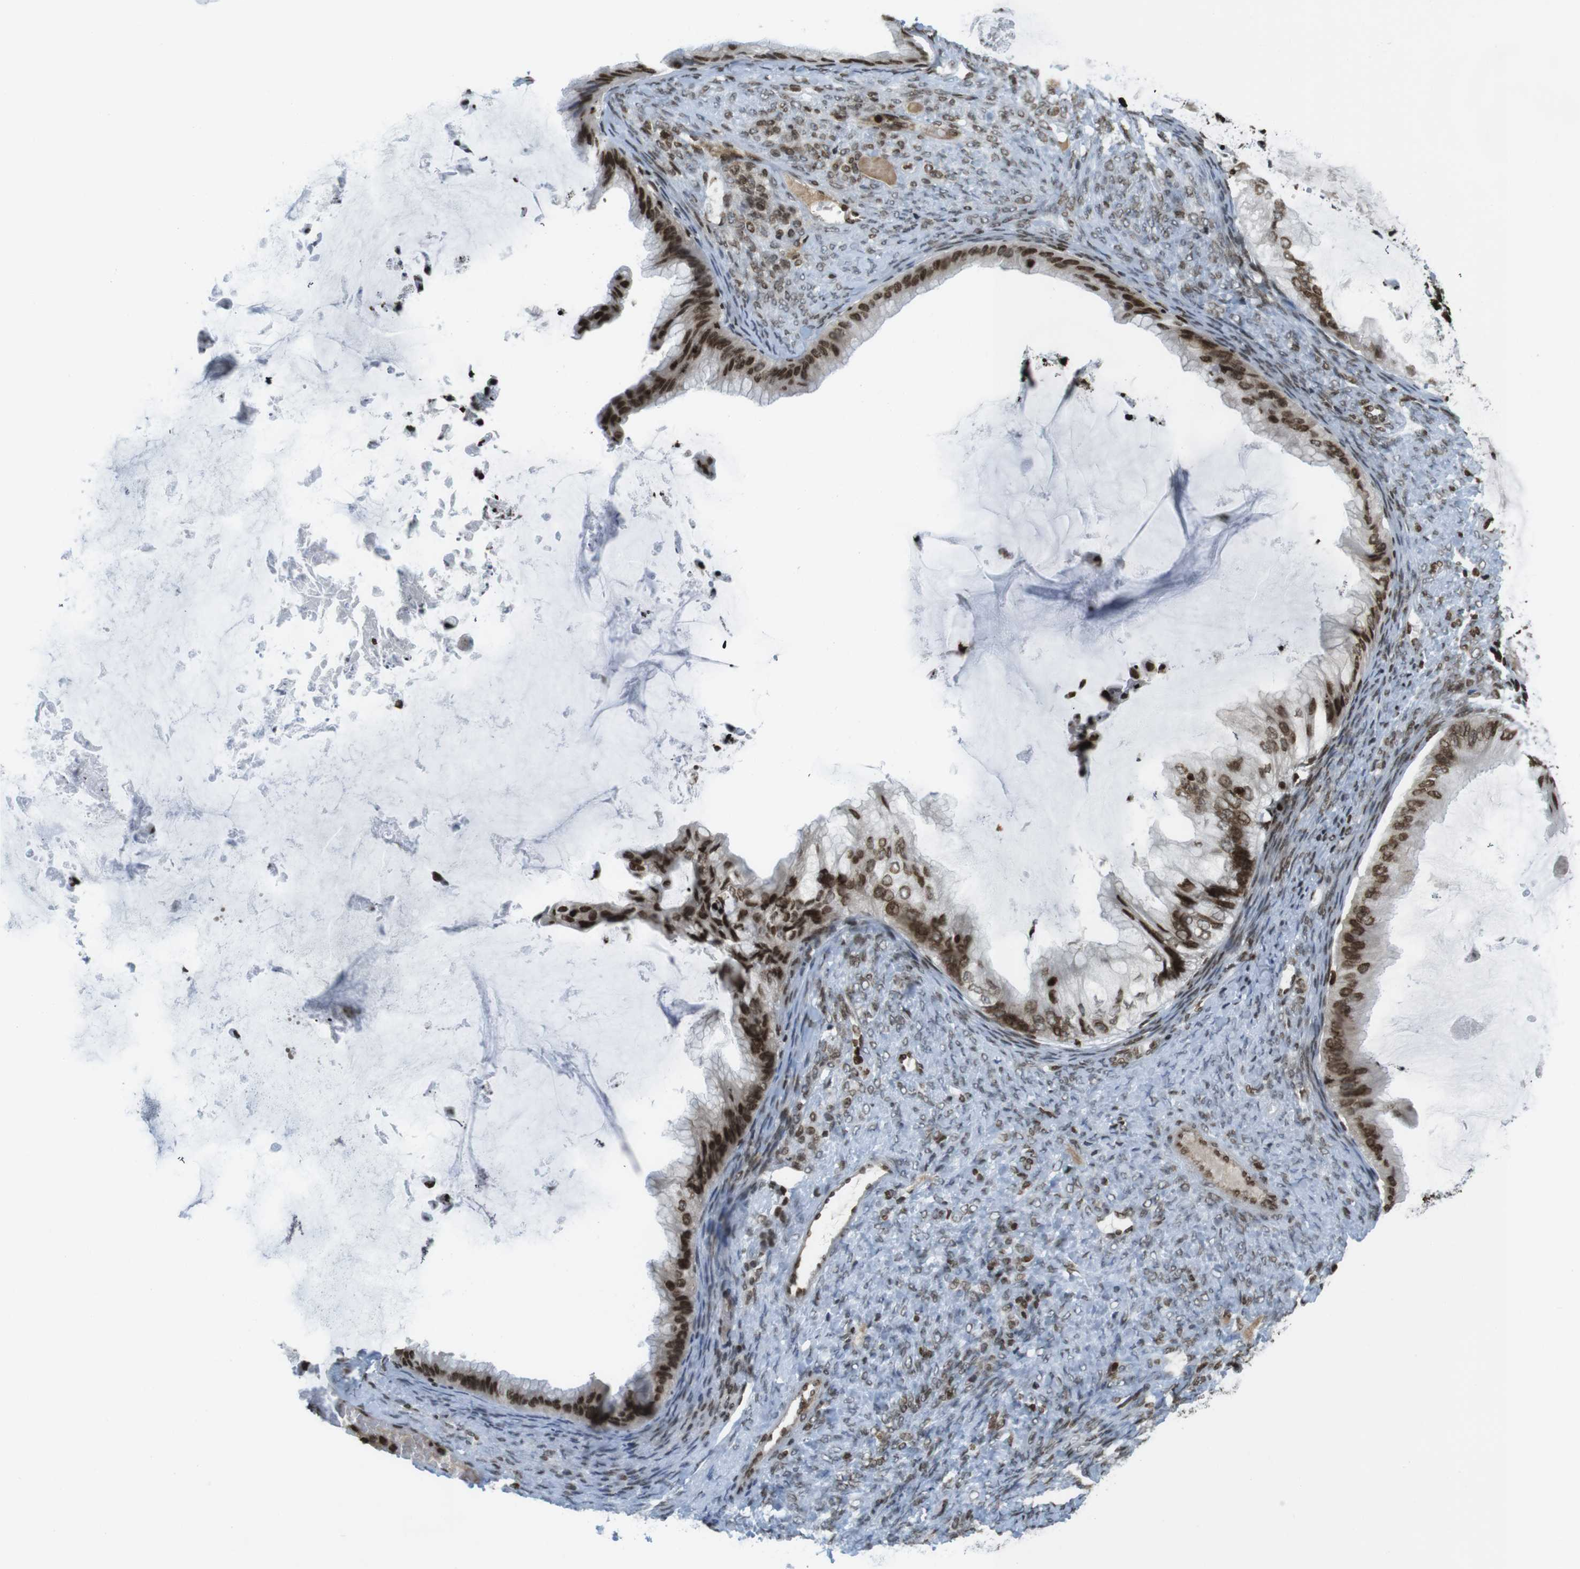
{"staining": {"intensity": "strong", "quantity": ">75%", "location": "nuclear"}, "tissue": "ovarian cancer", "cell_type": "Tumor cells", "image_type": "cancer", "snomed": [{"axis": "morphology", "description": "Cystadenocarcinoma, mucinous, NOS"}, {"axis": "topography", "description": "Ovary"}], "caption": "Ovarian mucinous cystadenocarcinoma stained with DAB immunohistochemistry (IHC) reveals high levels of strong nuclear positivity in about >75% of tumor cells.", "gene": "H2AC8", "patient": {"sex": "female", "age": 61}}